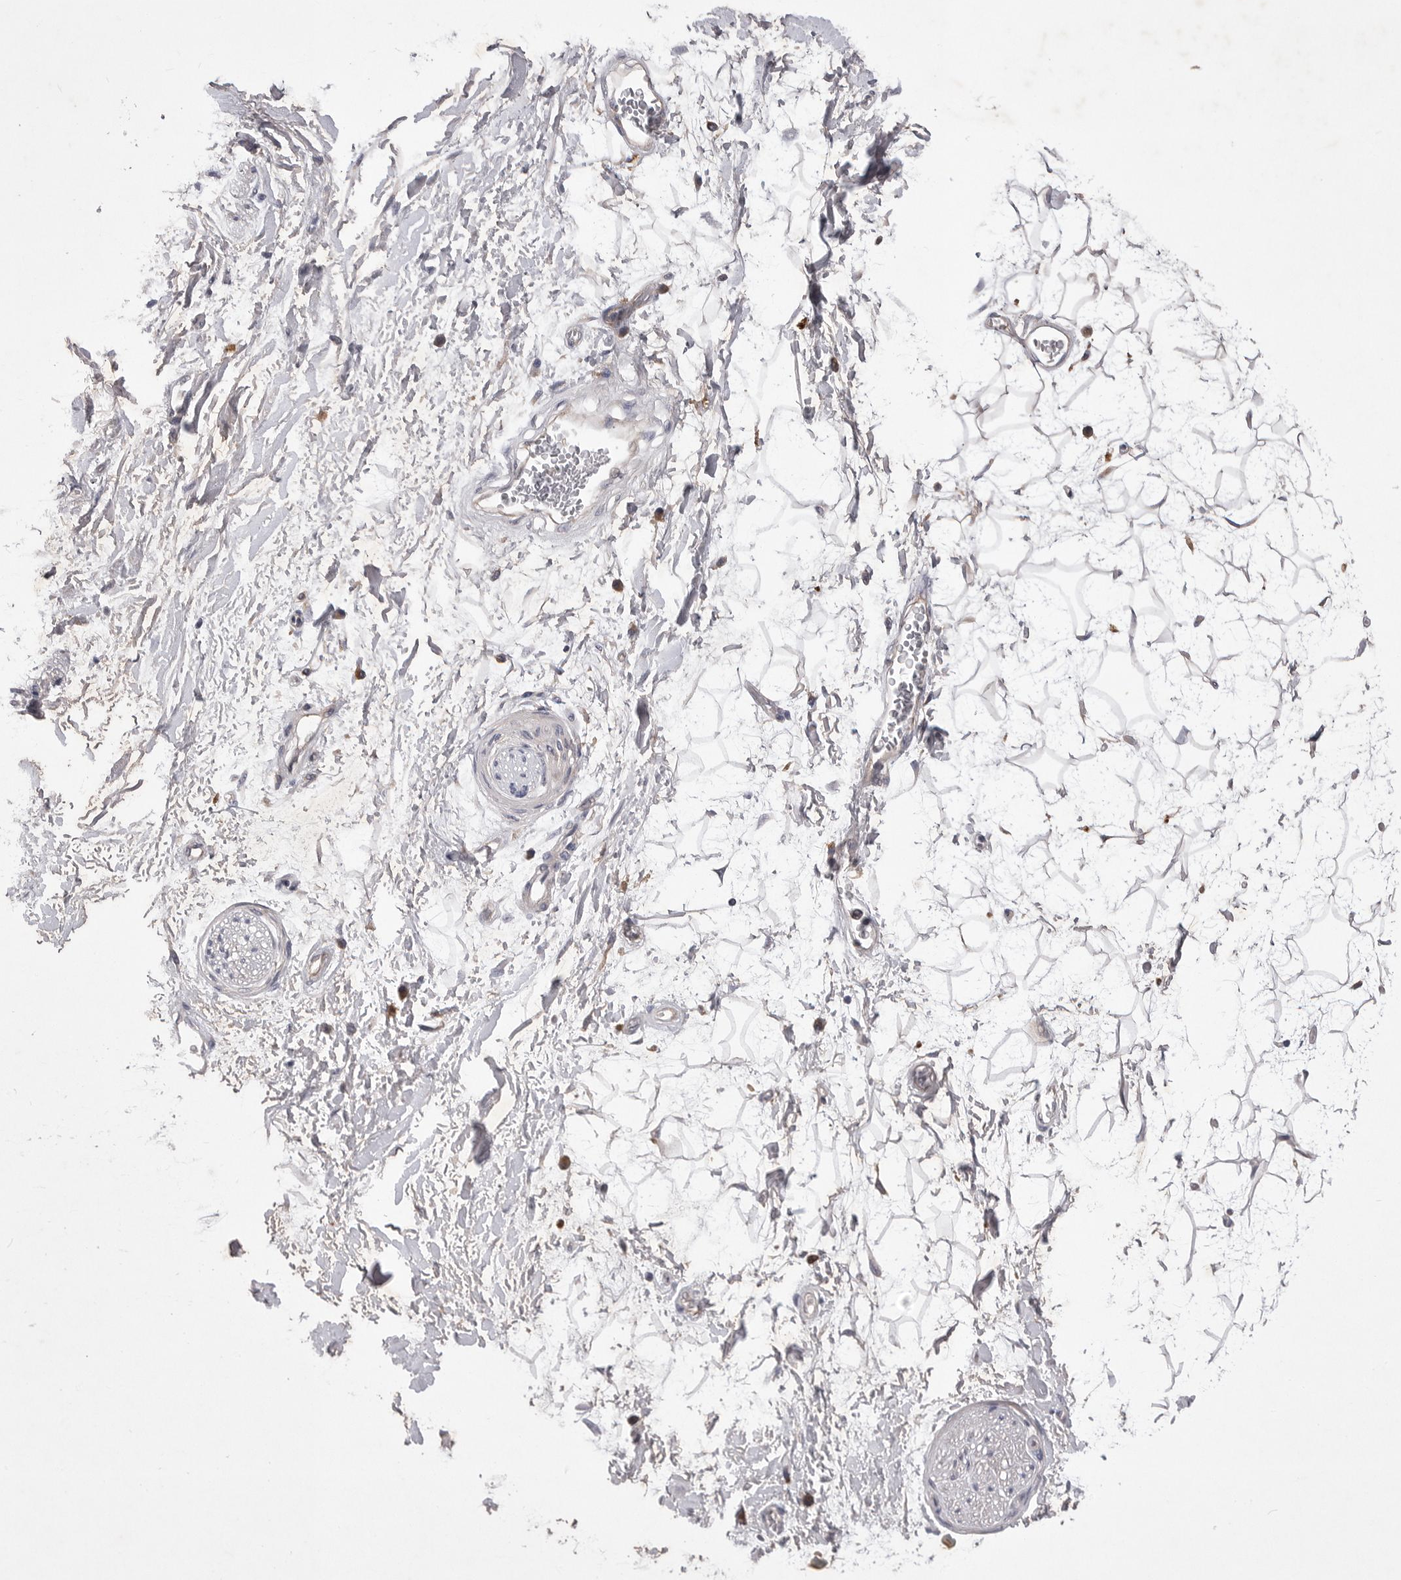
{"staining": {"intensity": "negative", "quantity": "none", "location": "none"}, "tissue": "adipose tissue", "cell_type": "Adipocytes", "image_type": "normal", "snomed": [{"axis": "morphology", "description": "Normal tissue, NOS"}, {"axis": "topography", "description": "Soft tissue"}], "caption": "A high-resolution photomicrograph shows IHC staining of normal adipose tissue, which shows no significant staining in adipocytes.", "gene": "VAC14", "patient": {"sex": "male", "age": 72}}